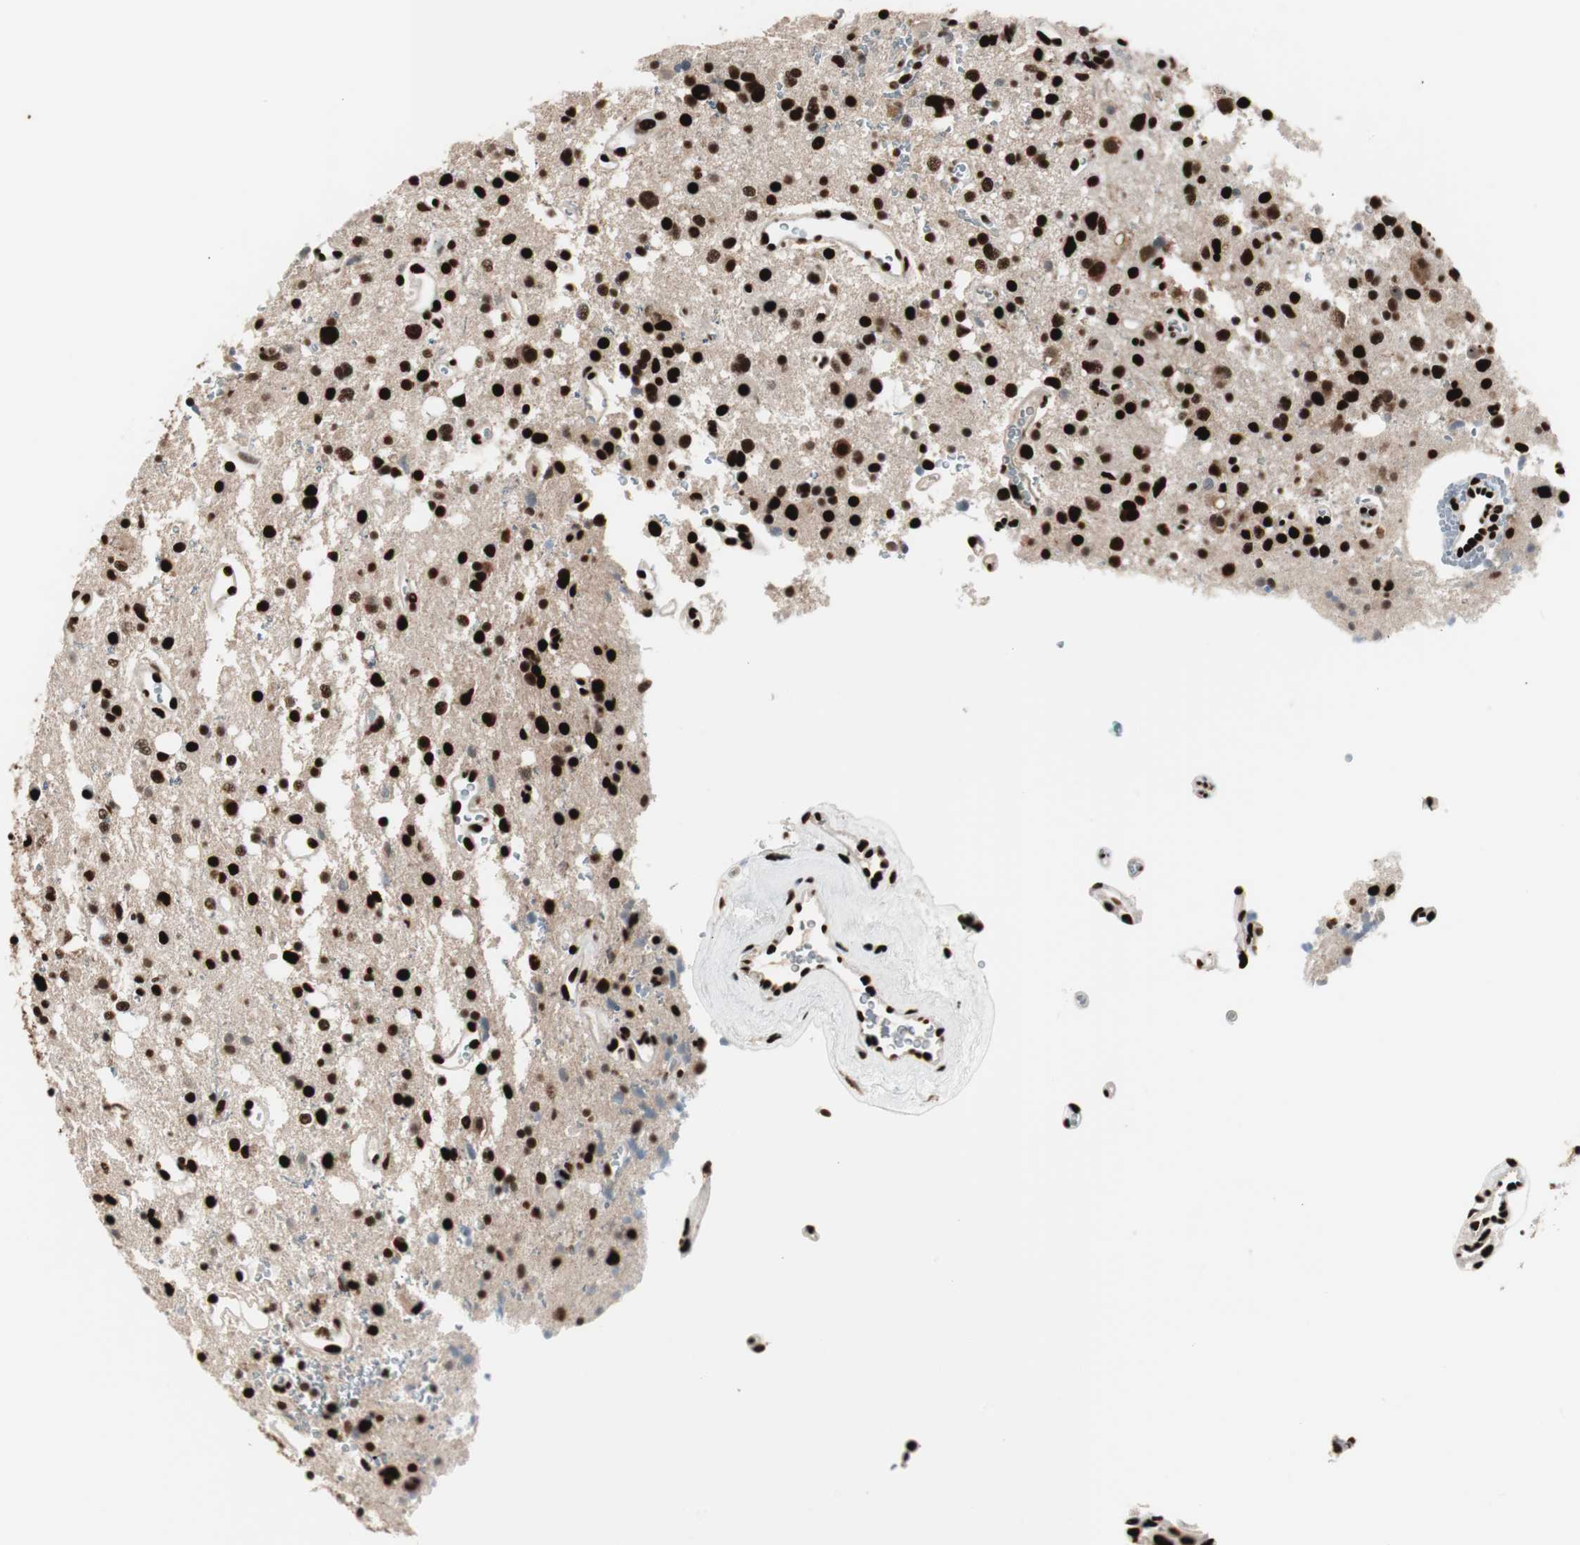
{"staining": {"intensity": "strong", "quantity": ">75%", "location": "nuclear"}, "tissue": "glioma", "cell_type": "Tumor cells", "image_type": "cancer", "snomed": [{"axis": "morphology", "description": "Glioma, malignant, High grade"}, {"axis": "topography", "description": "Brain"}], "caption": "Tumor cells display strong nuclear positivity in about >75% of cells in glioma.", "gene": "PSME3", "patient": {"sex": "male", "age": 47}}